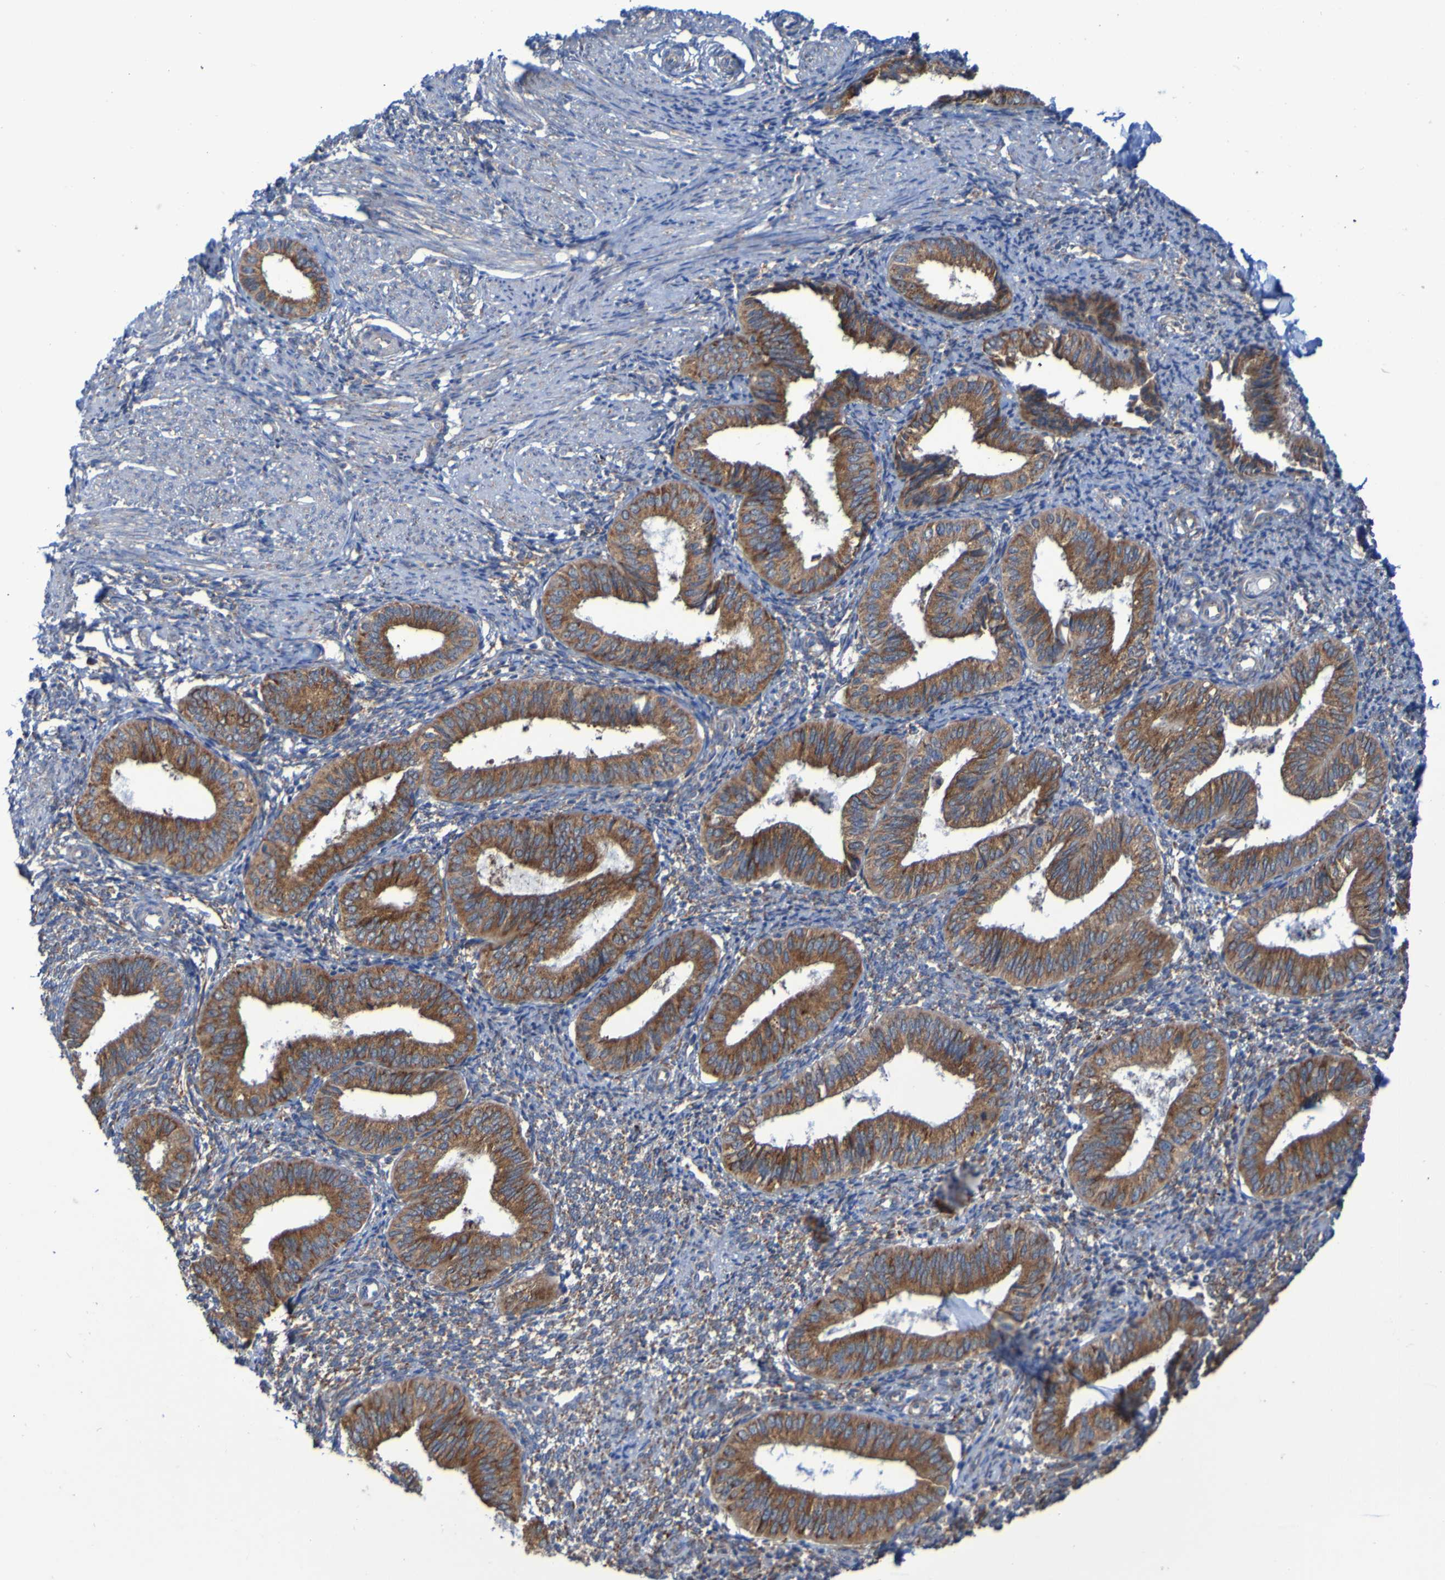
{"staining": {"intensity": "negative", "quantity": "none", "location": "none"}, "tissue": "endometrium", "cell_type": "Cells in endometrial stroma", "image_type": "normal", "snomed": [{"axis": "morphology", "description": "Normal tissue, NOS"}, {"axis": "topography", "description": "Endometrium"}], "caption": "This is an immunohistochemistry photomicrograph of unremarkable human endometrium. There is no staining in cells in endometrial stroma.", "gene": "FKBP3", "patient": {"sex": "female", "age": 50}}